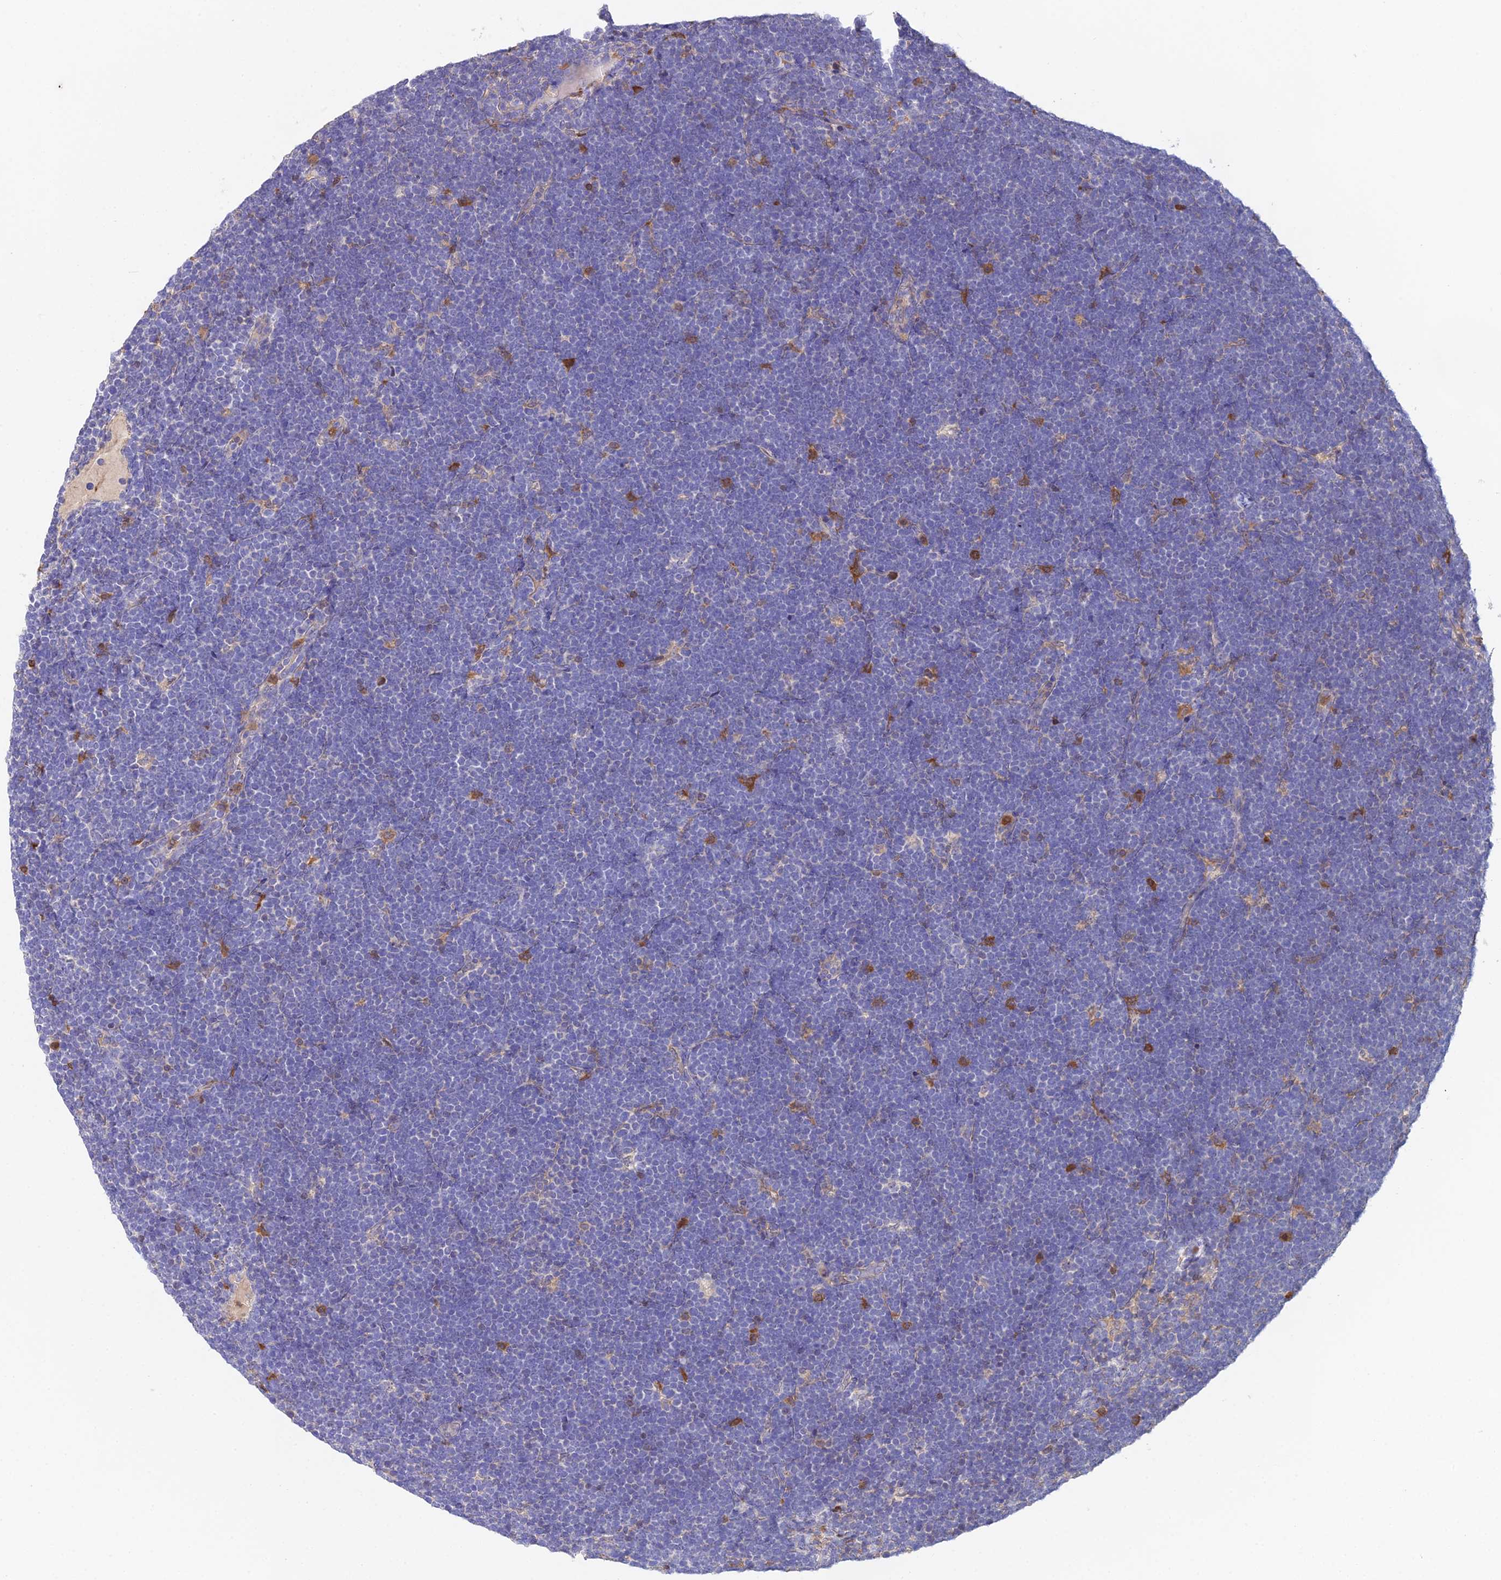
{"staining": {"intensity": "negative", "quantity": "none", "location": "none"}, "tissue": "lymphoma", "cell_type": "Tumor cells", "image_type": "cancer", "snomed": [{"axis": "morphology", "description": "Malignant lymphoma, non-Hodgkin's type, High grade"}, {"axis": "topography", "description": "Lymph node"}], "caption": "Immunohistochemical staining of human malignant lymphoma, non-Hodgkin's type (high-grade) shows no significant staining in tumor cells. The staining was performed using DAB (3,3'-diaminobenzidine) to visualize the protein expression in brown, while the nuclei were stained in blue with hematoxylin (Magnification: 20x).", "gene": "FBP1", "patient": {"sex": "male", "age": 13}}